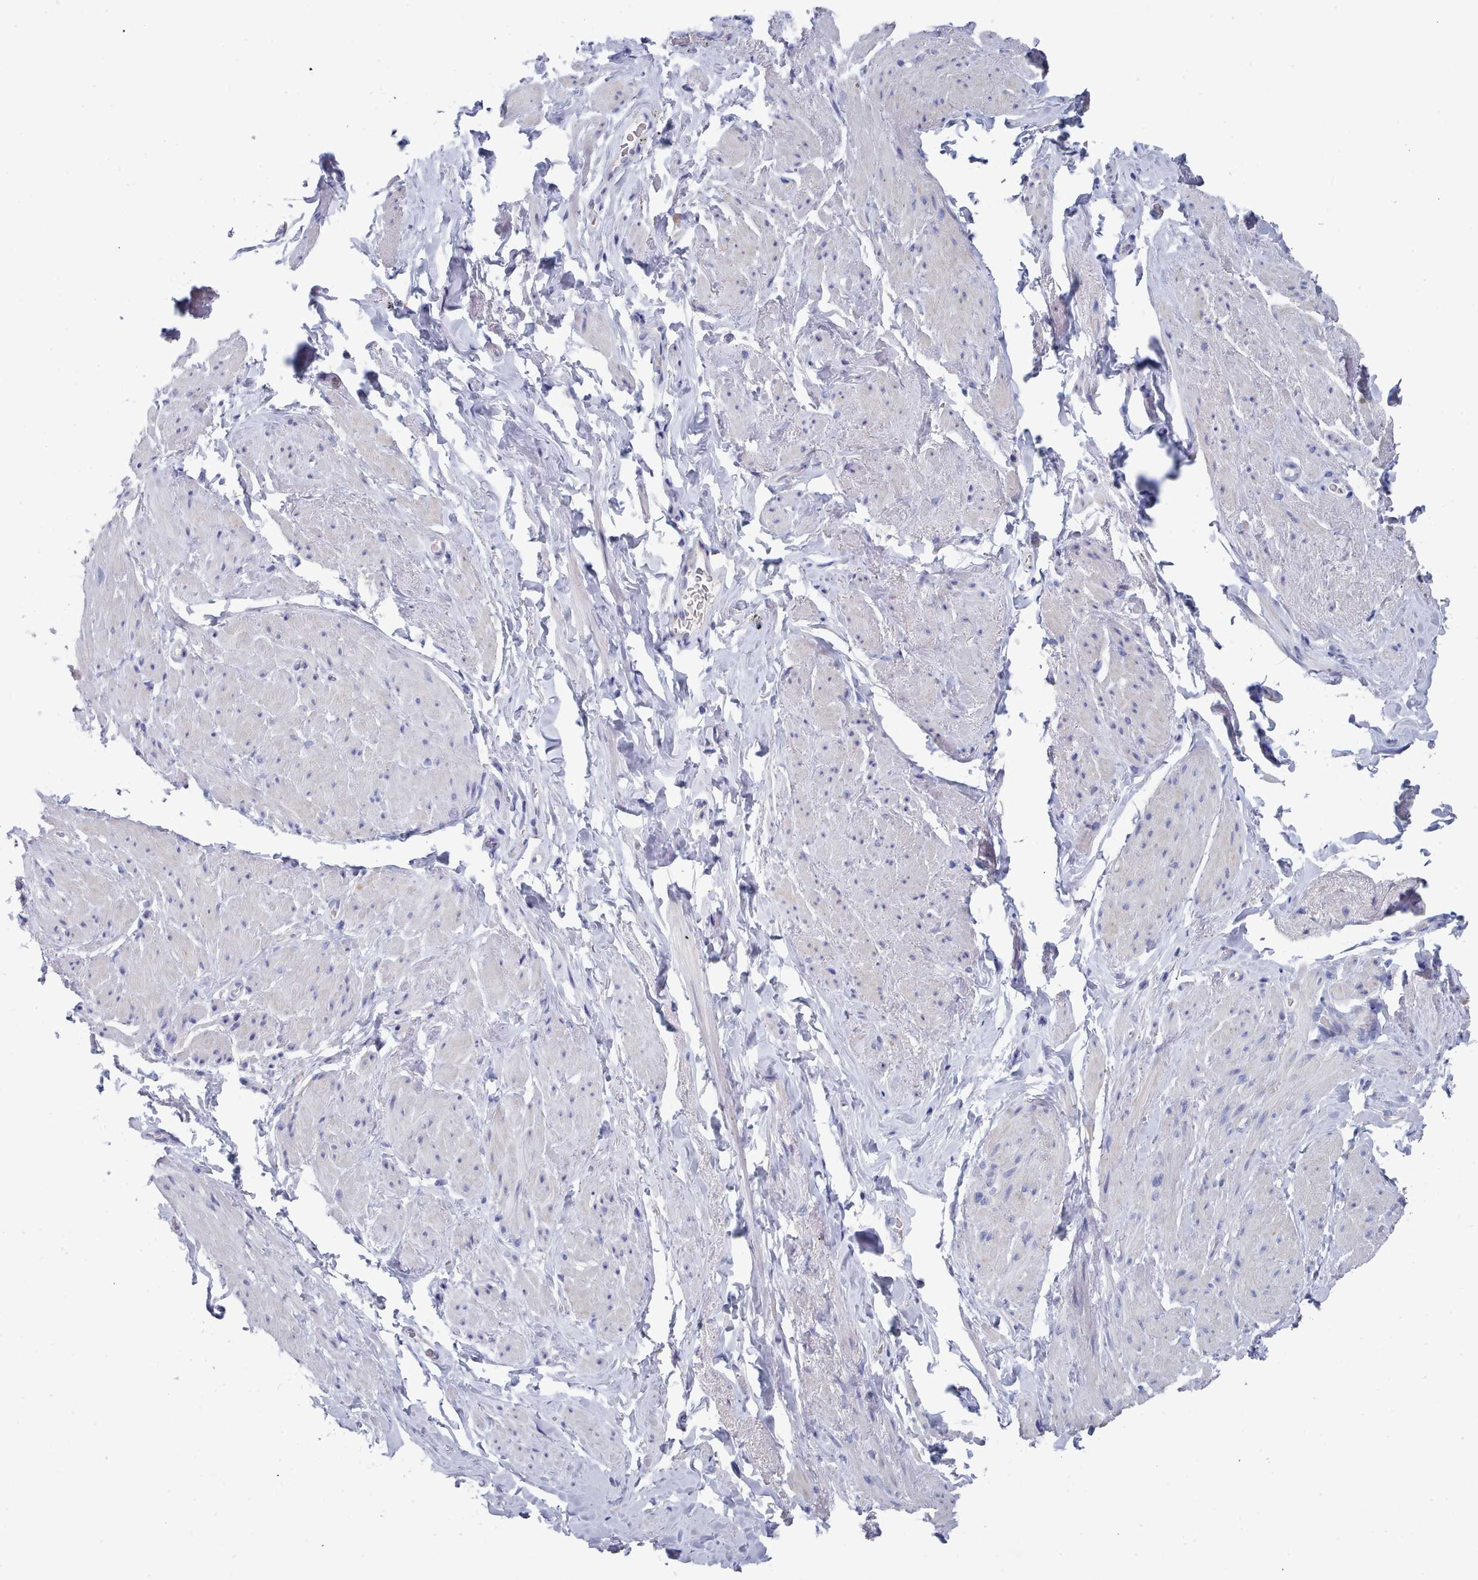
{"staining": {"intensity": "negative", "quantity": "none", "location": "none"}, "tissue": "smooth muscle", "cell_type": "Smooth muscle cells", "image_type": "normal", "snomed": [{"axis": "morphology", "description": "Normal tissue, NOS"}, {"axis": "topography", "description": "Smooth muscle"}, {"axis": "topography", "description": "Peripheral nerve tissue"}], "caption": "Smooth muscle was stained to show a protein in brown. There is no significant expression in smooth muscle cells. Nuclei are stained in blue.", "gene": "ENSG00000285188", "patient": {"sex": "male", "age": 69}}